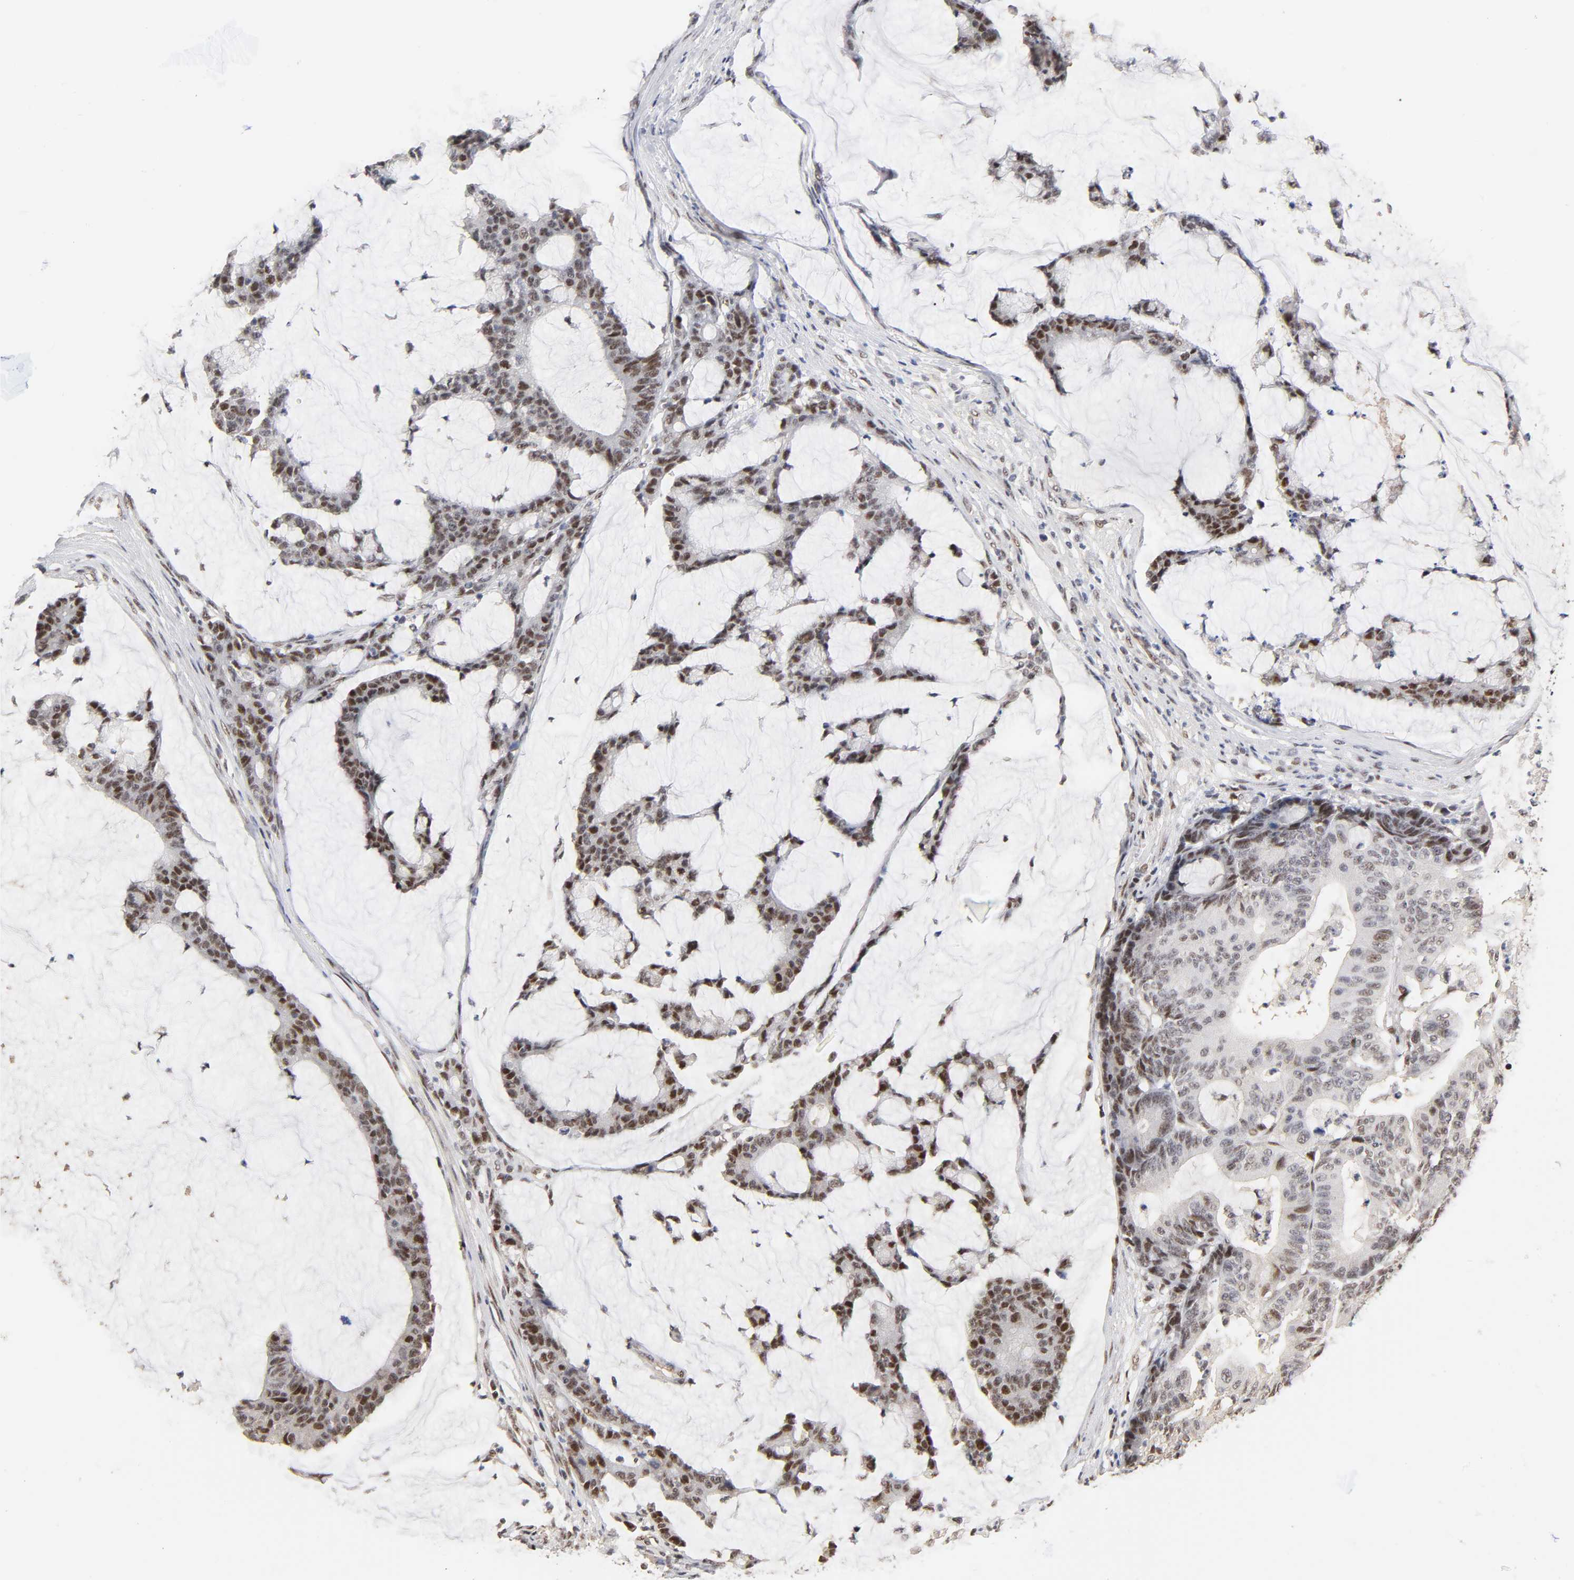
{"staining": {"intensity": "moderate", "quantity": "25%-75%", "location": "nuclear"}, "tissue": "colorectal cancer", "cell_type": "Tumor cells", "image_type": "cancer", "snomed": [{"axis": "morphology", "description": "Adenocarcinoma, NOS"}, {"axis": "topography", "description": "Colon"}], "caption": "An image of colorectal adenocarcinoma stained for a protein reveals moderate nuclear brown staining in tumor cells. Ihc stains the protein in brown and the nuclei are stained blue.", "gene": "TP53RK", "patient": {"sex": "female", "age": 84}}